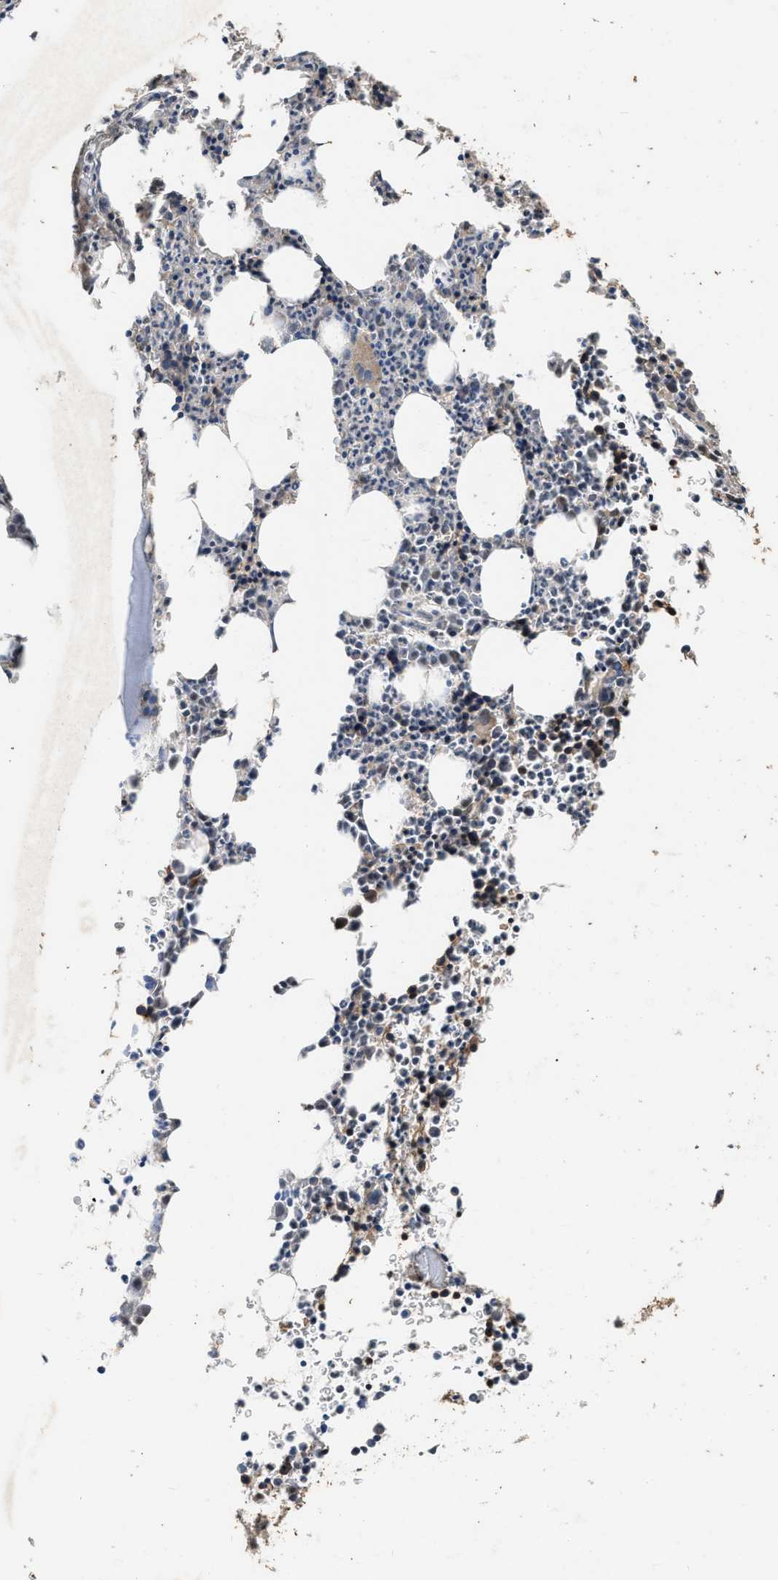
{"staining": {"intensity": "strong", "quantity": "25%-75%", "location": "nuclear"}, "tissue": "bone marrow", "cell_type": "Hematopoietic cells", "image_type": "normal", "snomed": [{"axis": "morphology", "description": "Normal tissue, NOS"}, {"axis": "morphology", "description": "Inflammation, NOS"}, {"axis": "topography", "description": "Bone marrow"}], "caption": "Brown immunohistochemical staining in unremarkable bone marrow reveals strong nuclear positivity in about 25%-75% of hematopoietic cells.", "gene": "CSTF1", "patient": {"sex": "female", "age": 40}}